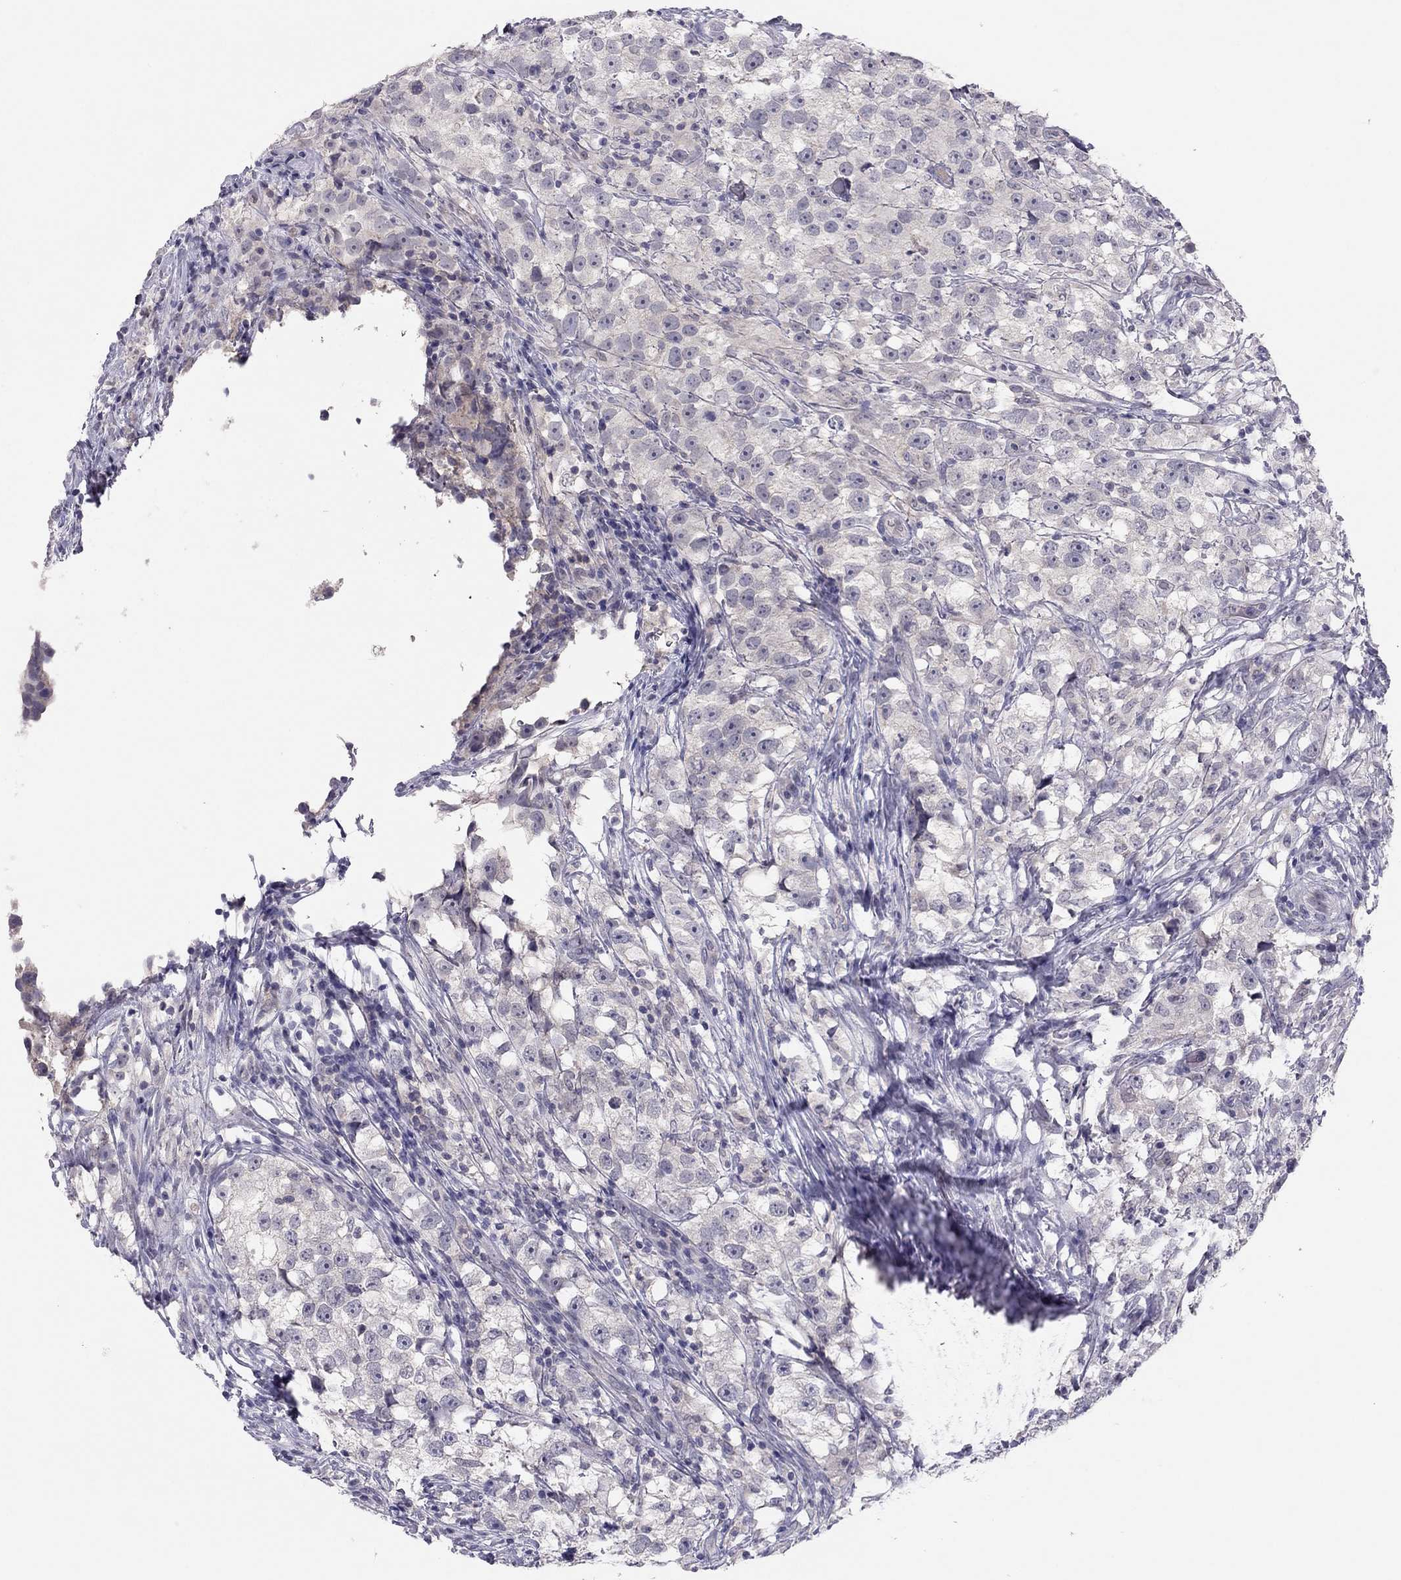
{"staining": {"intensity": "negative", "quantity": "none", "location": "none"}, "tissue": "testis cancer", "cell_type": "Tumor cells", "image_type": "cancer", "snomed": [{"axis": "morphology", "description": "Seminoma, NOS"}, {"axis": "topography", "description": "Testis"}], "caption": "Human testis cancer stained for a protein using IHC demonstrates no staining in tumor cells.", "gene": "ADORA2A", "patient": {"sex": "male", "age": 46}}